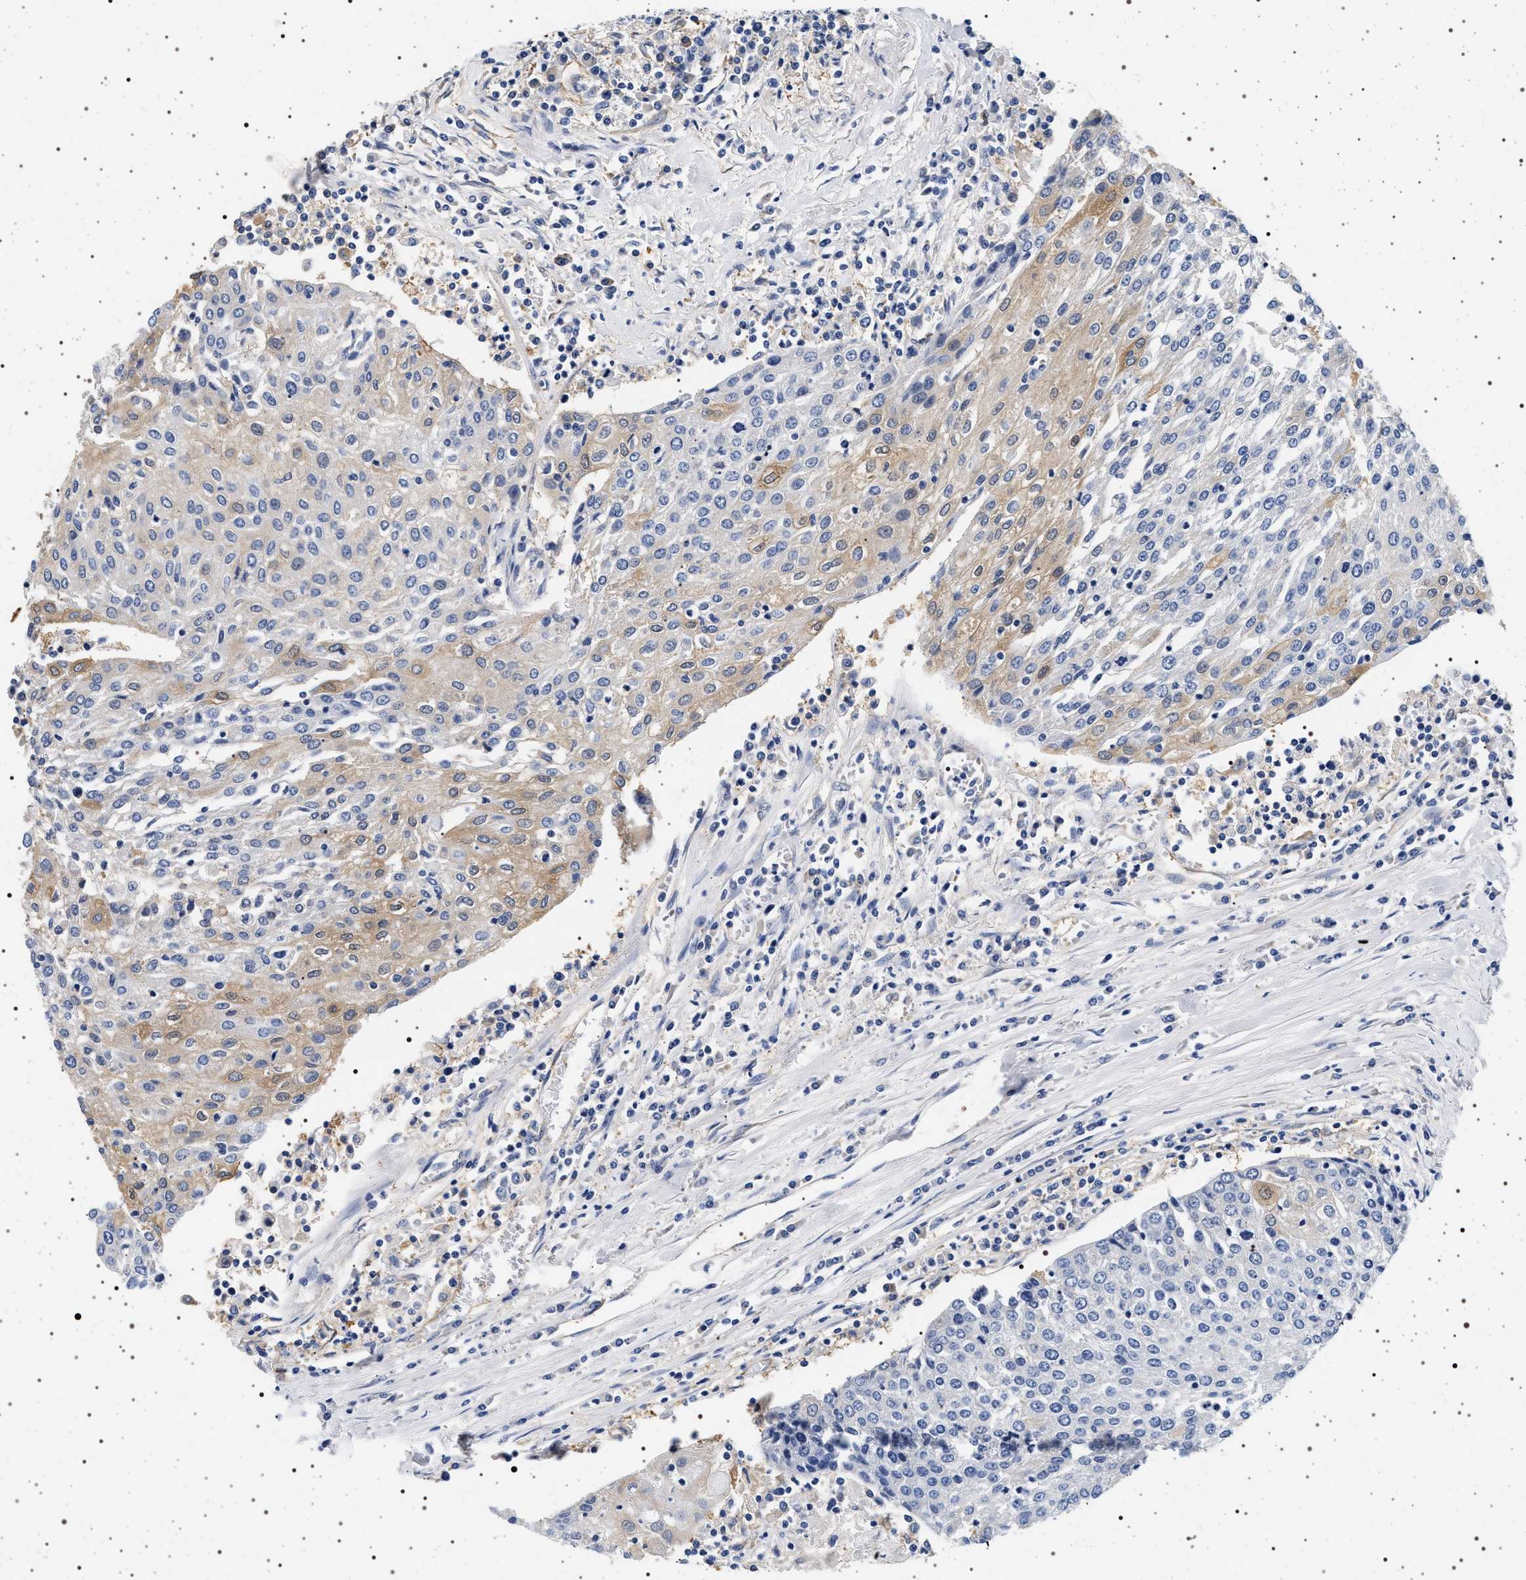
{"staining": {"intensity": "moderate", "quantity": "<25%", "location": "cytoplasmic/membranous"}, "tissue": "urothelial cancer", "cell_type": "Tumor cells", "image_type": "cancer", "snomed": [{"axis": "morphology", "description": "Urothelial carcinoma, High grade"}, {"axis": "topography", "description": "Urinary bladder"}], "caption": "High-power microscopy captured an IHC photomicrograph of urothelial cancer, revealing moderate cytoplasmic/membranous positivity in about <25% of tumor cells.", "gene": "HSD17B1", "patient": {"sex": "female", "age": 85}}